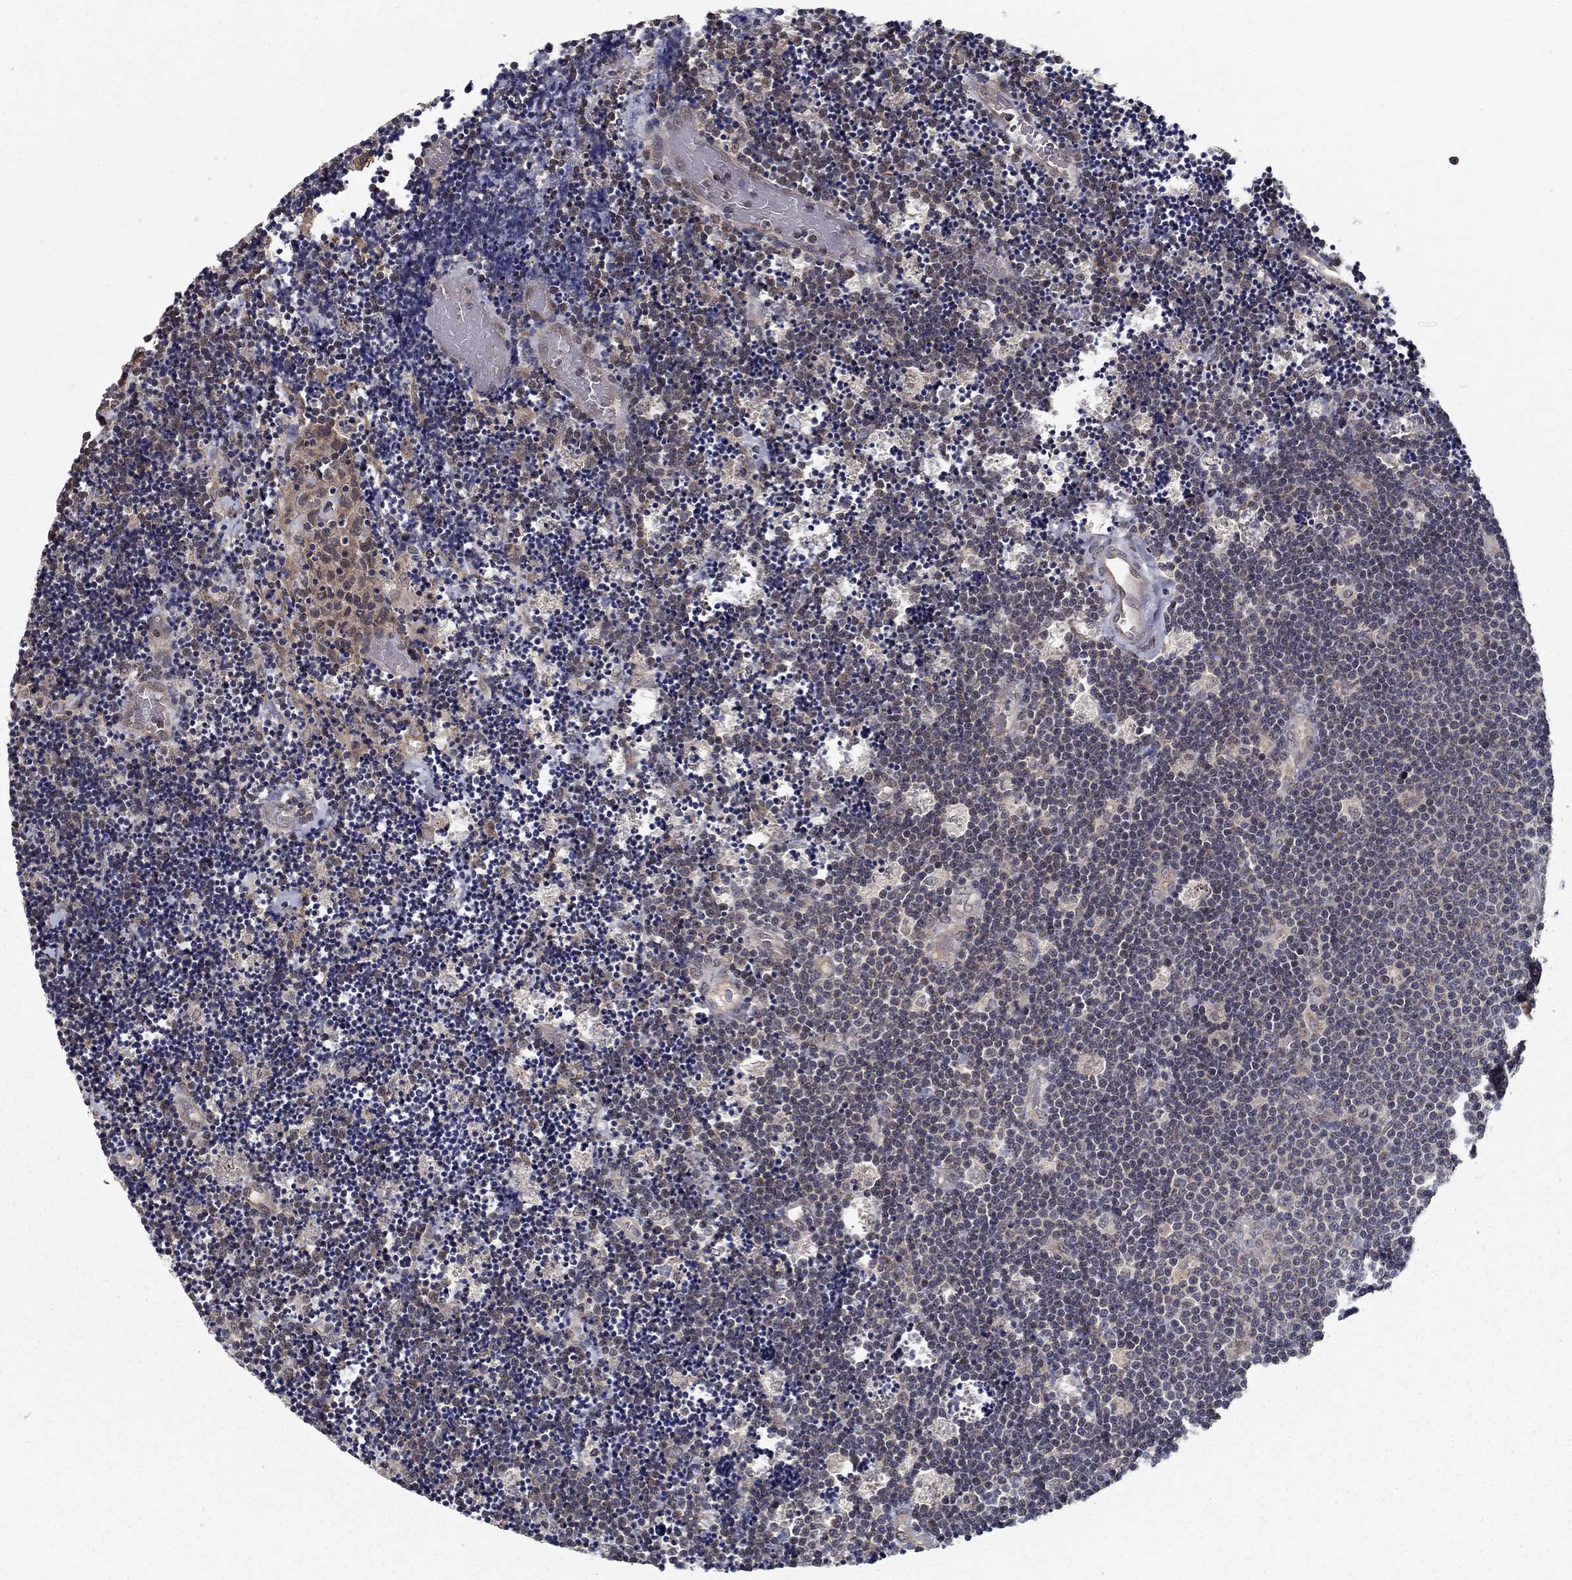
{"staining": {"intensity": "negative", "quantity": "none", "location": "none"}, "tissue": "lymphoma", "cell_type": "Tumor cells", "image_type": "cancer", "snomed": [{"axis": "morphology", "description": "Malignant lymphoma, non-Hodgkin's type, Low grade"}, {"axis": "topography", "description": "Brain"}], "caption": "Immunohistochemical staining of human malignant lymphoma, non-Hodgkin's type (low-grade) demonstrates no significant positivity in tumor cells.", "gene": "SLC2A13", "patient": {"sex": "female", "age": 66}}